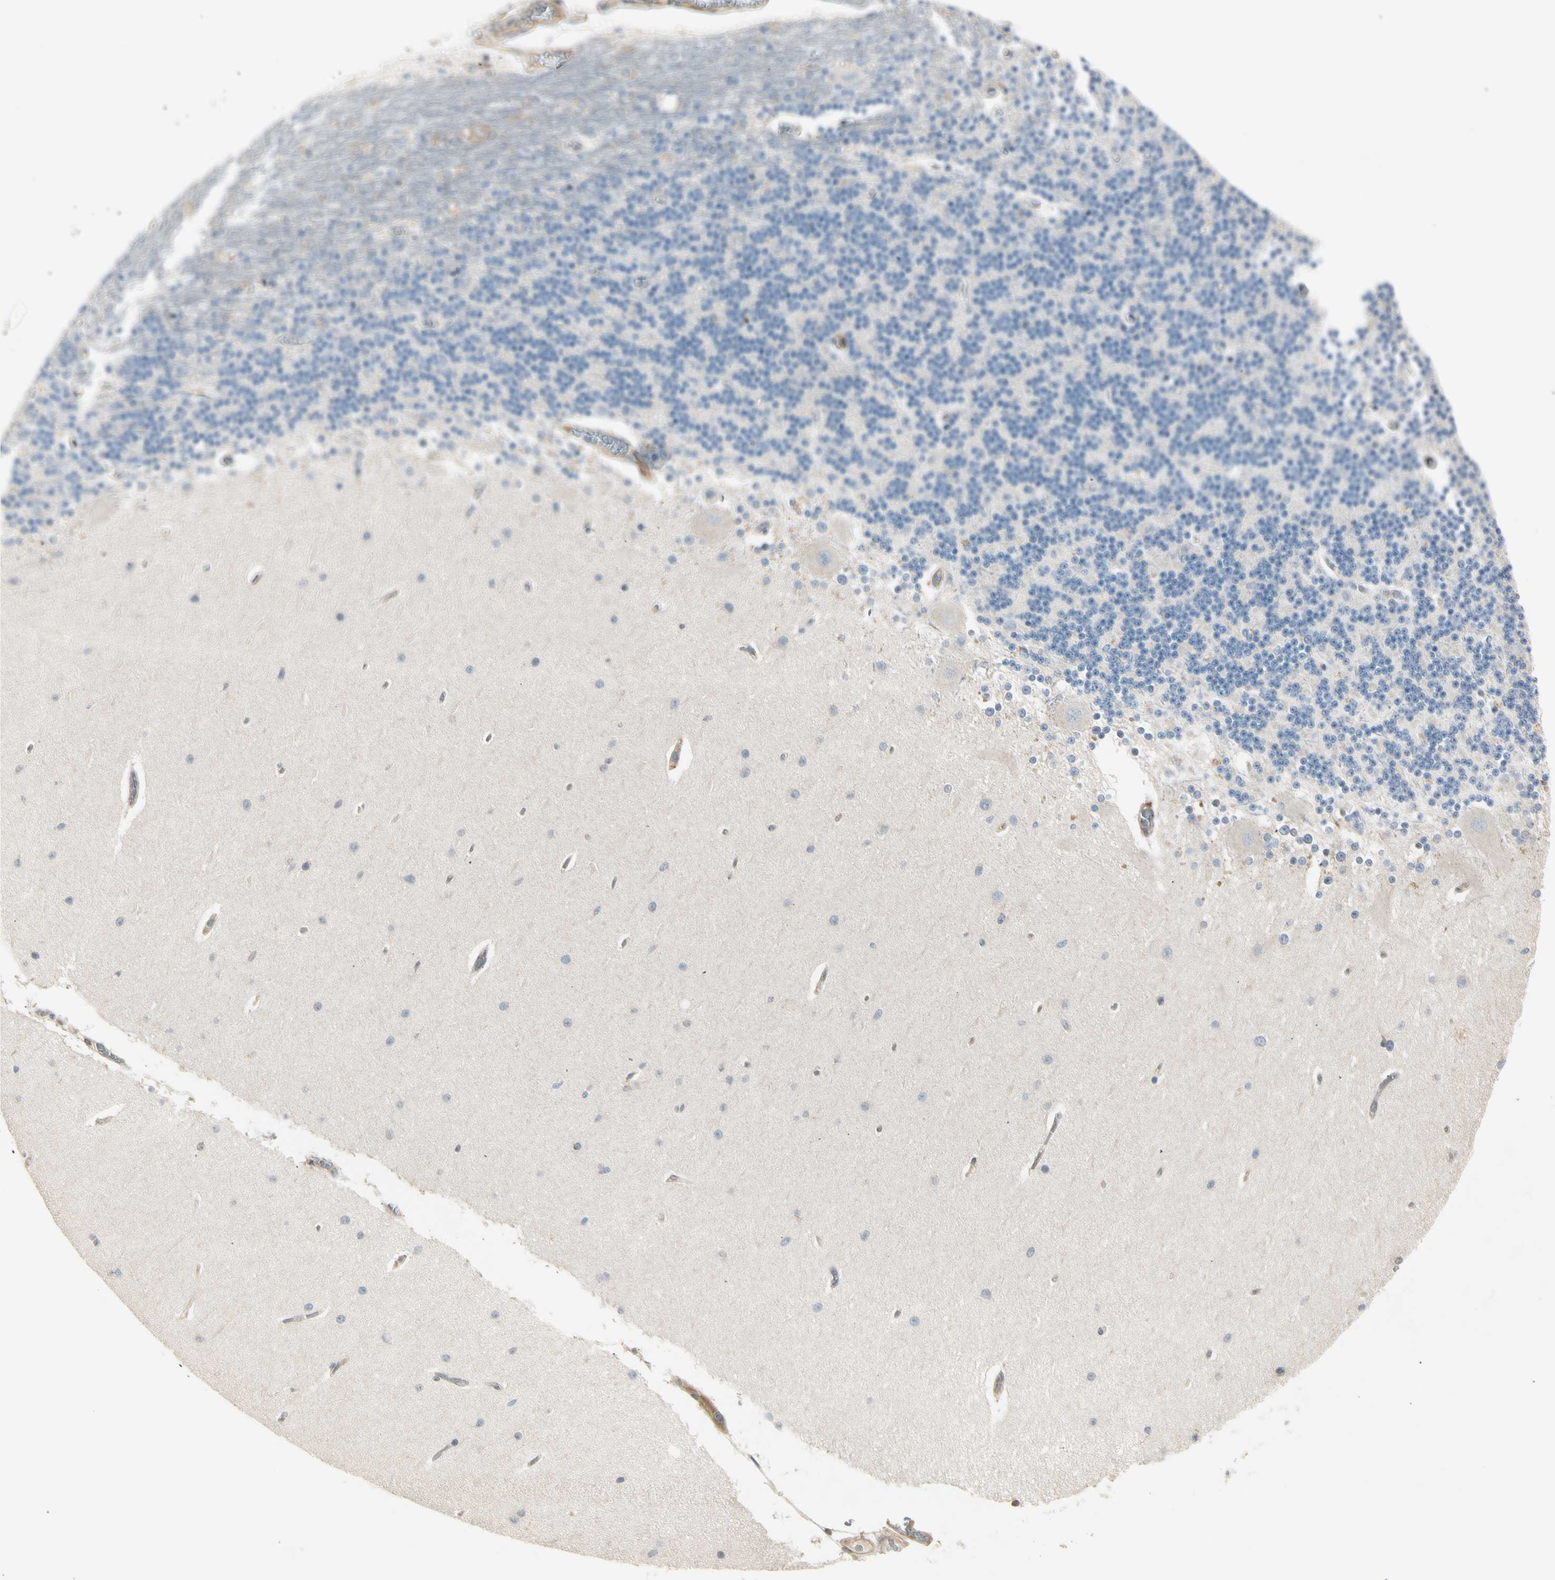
{"staining": {"intensity": "weak", "quantity": "<25%", "location": "cytoplasmic/membranous"}, "tissue": "cerebellum", "cell_type": "Cells in granular layer", "image_type": "normal", "snomed": [{"axis": "morphology", "description": "Normal tissue, NOS"}, {"axis": "topography", "description": "Cerebellum"}], "caption": "Immunohistochemistry (IHC) micrograph of normal cerebellum stained for a protein (brown), which reveals no staining in cells in granular layer.", "gene": "OXSR1", "patient": {"sex": "female", "age": 54}}